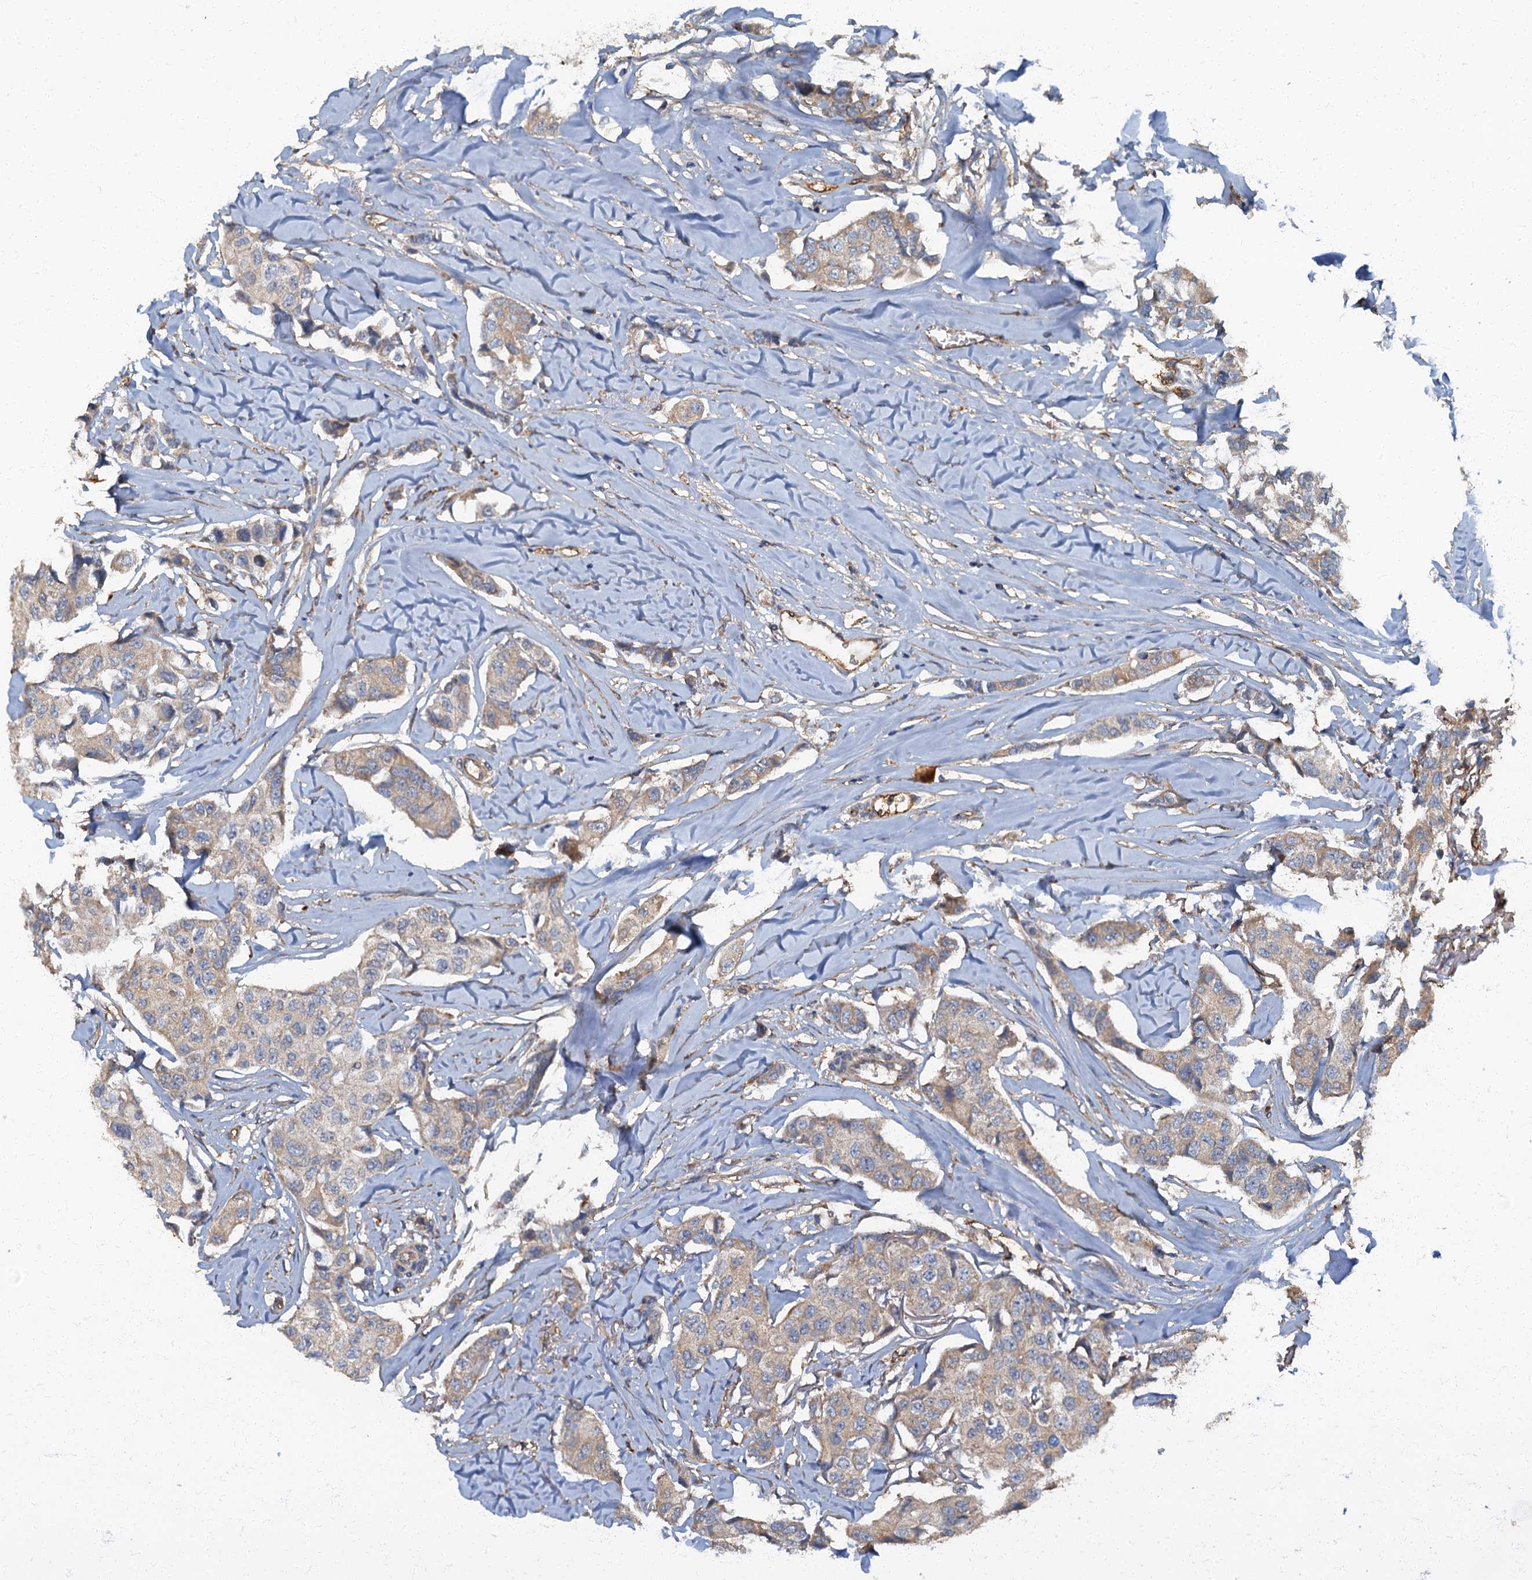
{"staining": {"intensity": "weak", "quantity": "<25%", "location": "cytoplasmic/membranous"}, "tissue": "breast cancer", "cell_type": "Tumor cells", "image_type": "cancer", "snomed": [{"axis": "morphology", "description": "Duct carcinoma"}, {"axis": "topography", "description": "Breast"}], "caption": "Immunohistochemical staining of human breast cancer exhibits no significant positivity in tumor cells.", "gene": "ARL11", "patient": {"sex": "female", "age": 80}}